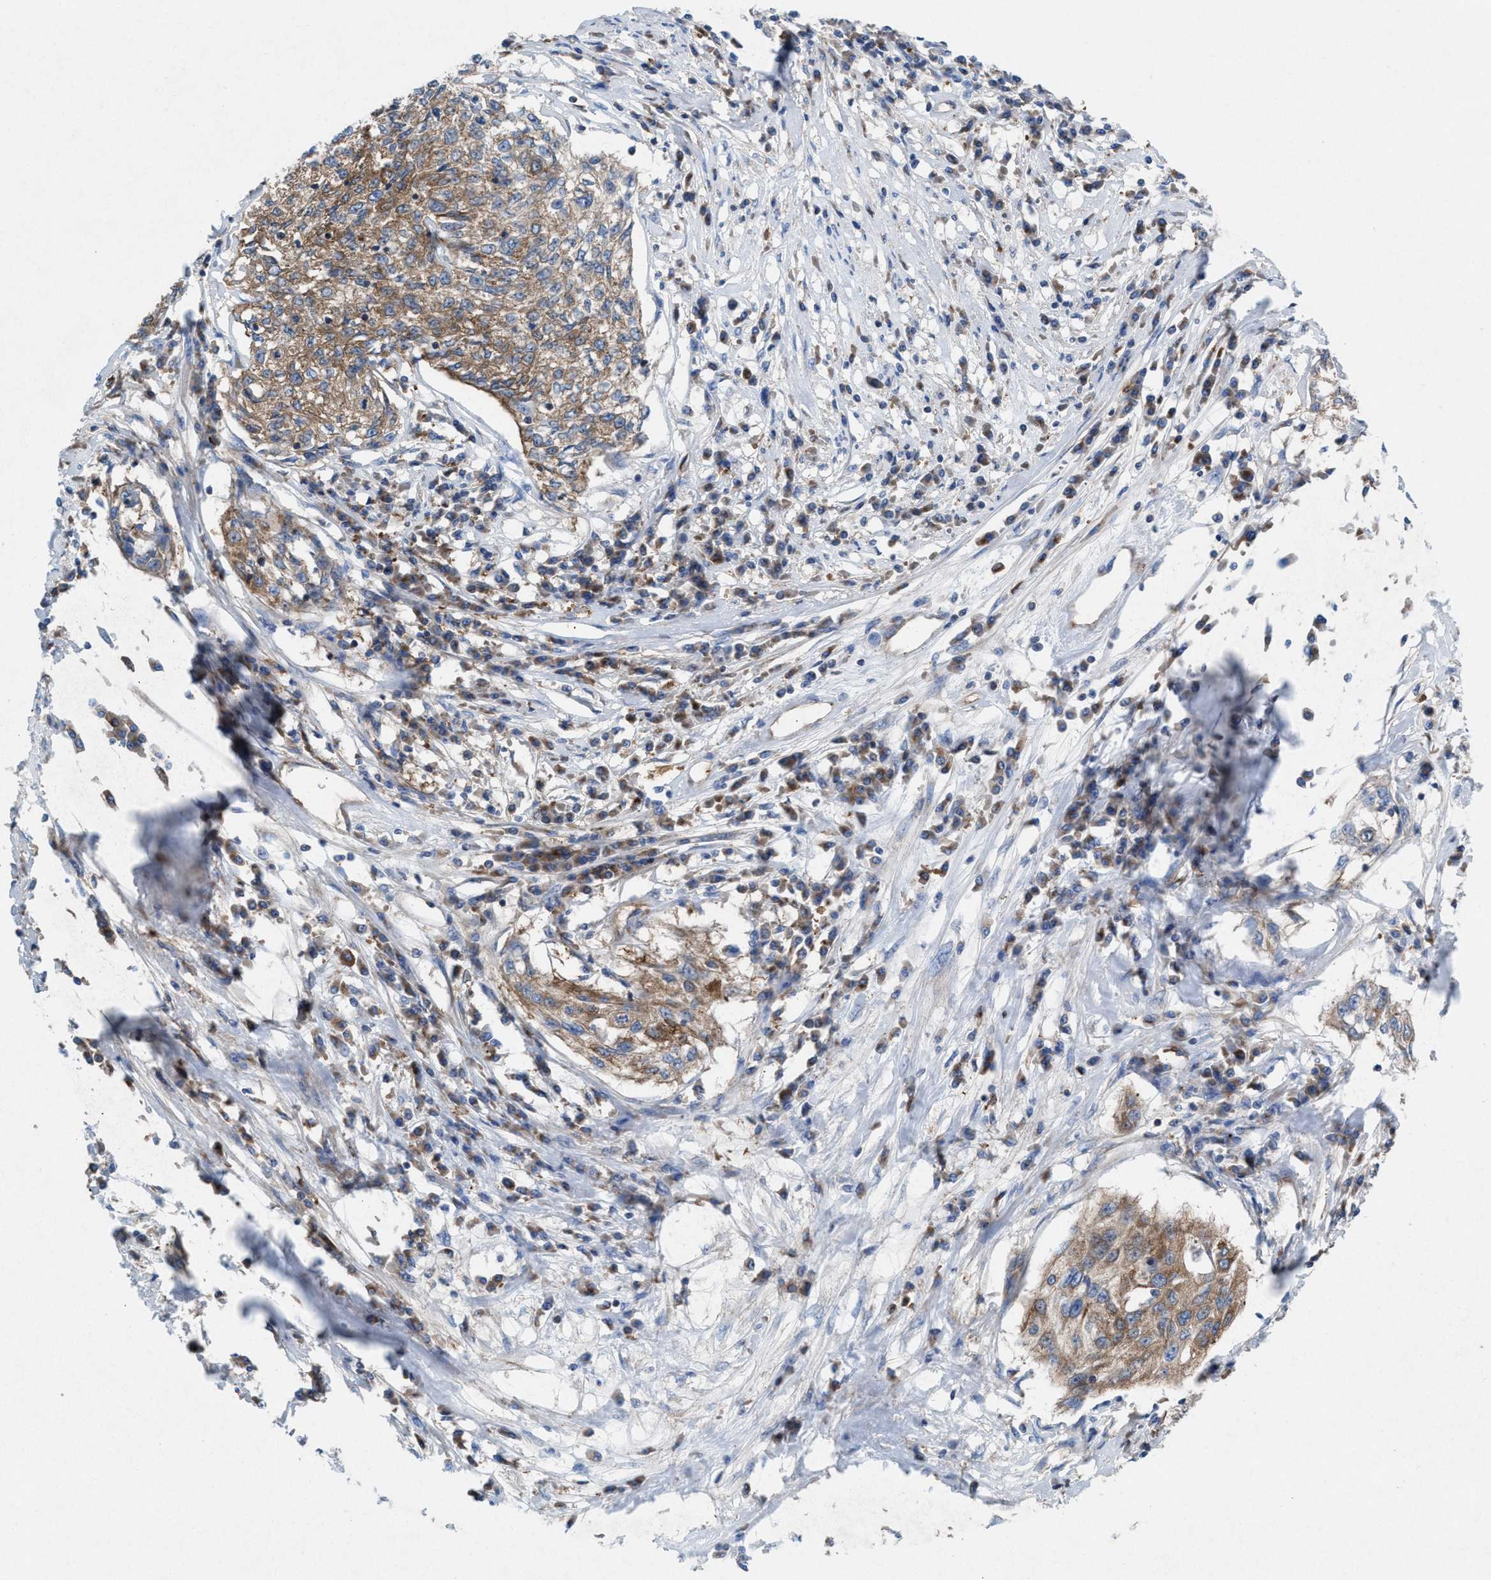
{"staining": {"intensity": "moderate", "quantity": ">75%", "location": "cytoplasmic/membranous"}, "tissue": "cervical cancer", "cell_type": "Tumor cells", "image_type": "cancer", "snomed": [{"axis": "morphology", "description": "Squamous cell carcinoma, NOS"}, {"axis": "topography", "description": "Cervix"}], "caption": "Cervical squamous cell carcinoma stained for a protein demonstrates moderate cytoplasmic/membranous positivity in tumor cells. (IHC, brightfield microscopy, high magnification).", "gene": "NYAP1", "patient": {"sex": "female", "age": 57}}